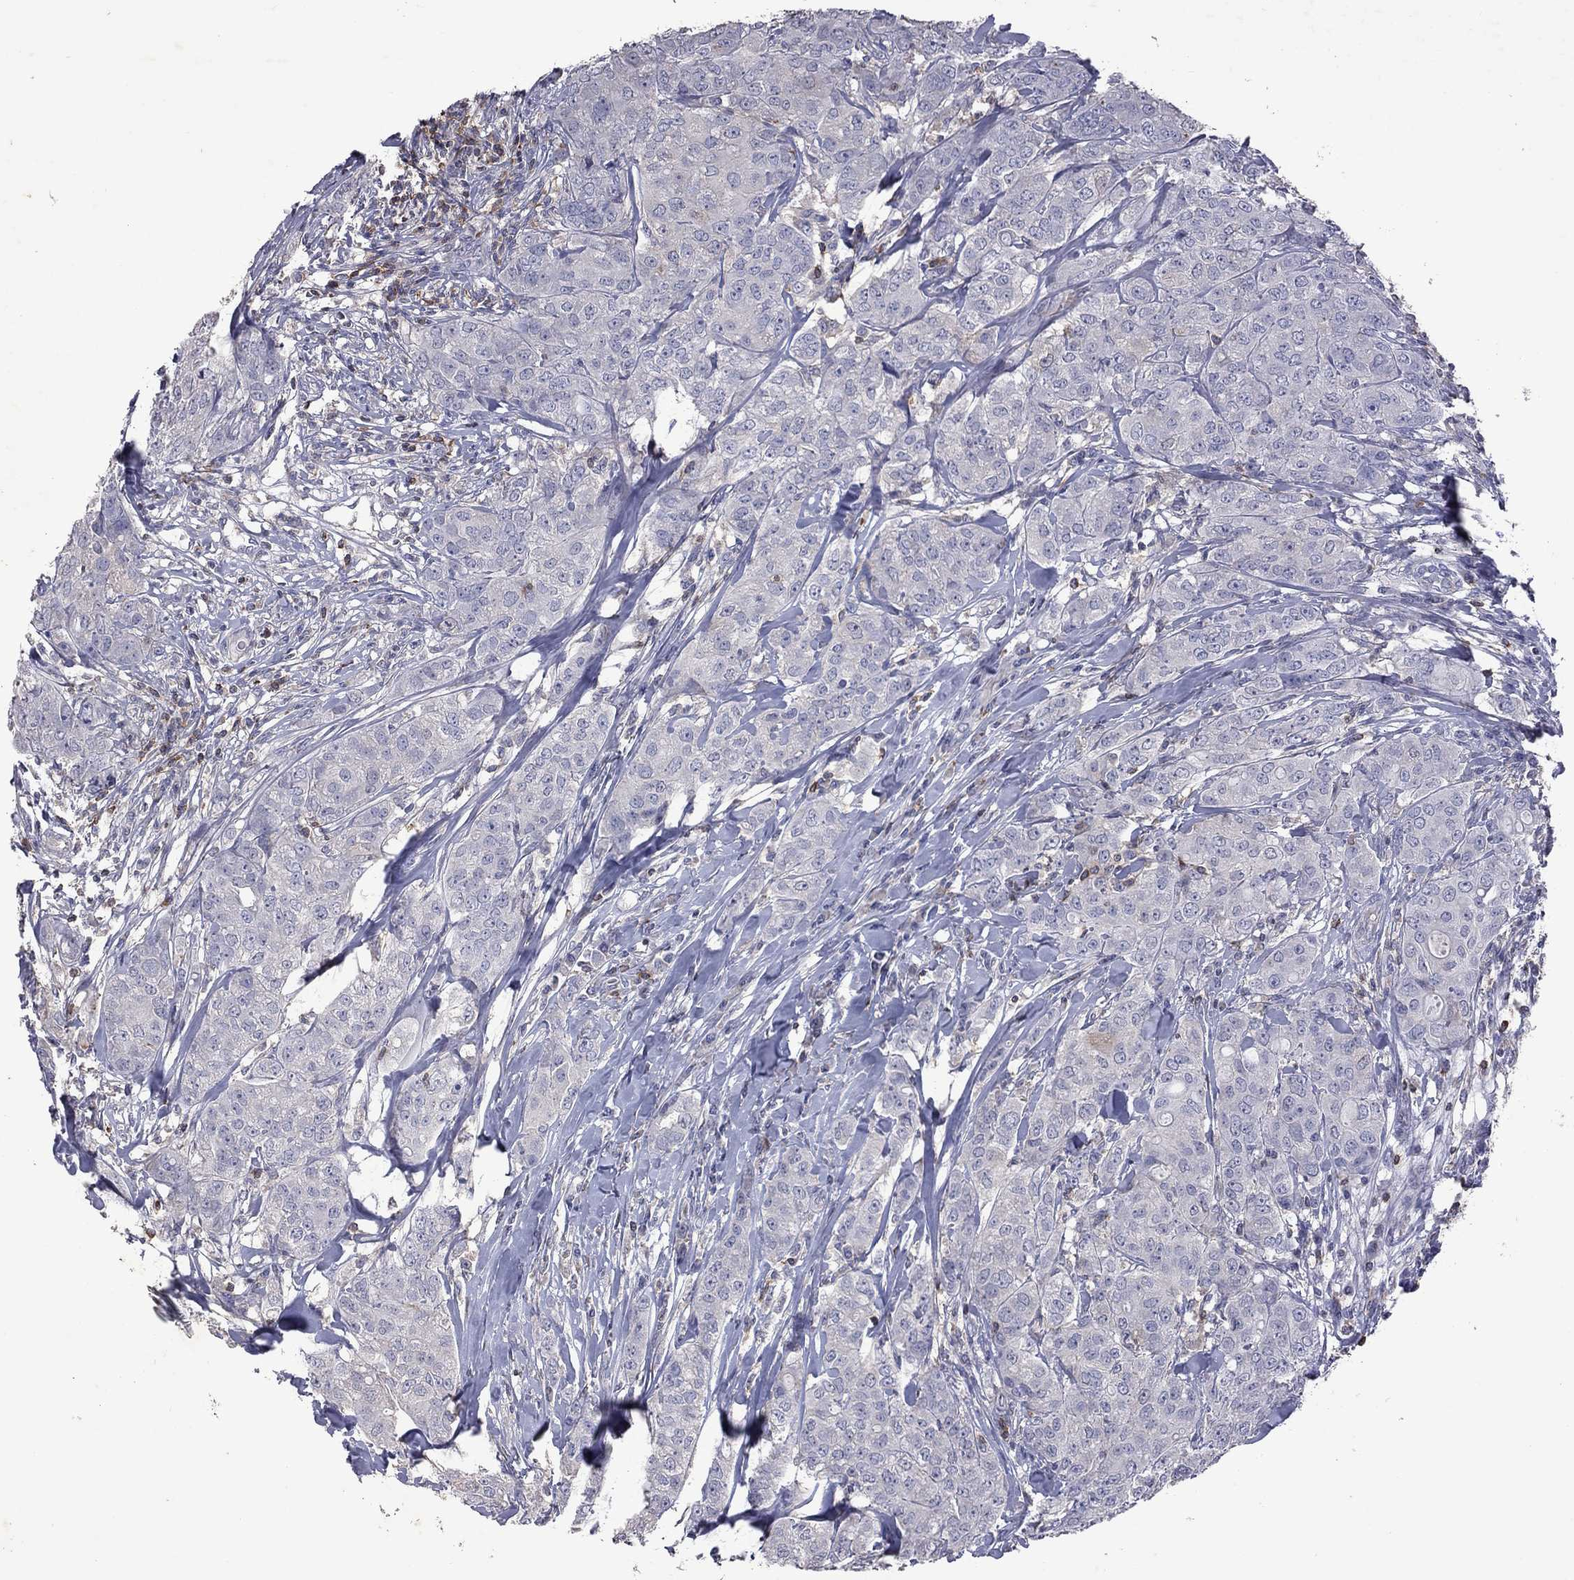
{"staining": {"intensity": "negative", "quantity": "none", "location": "none"}, "tissue": "breast cancer", "cell_type": "Tumor cells", "image_type": "cancer", "snomed": [{"axis": "morphology", "description": "Duct carcinoma"}, {"axis": "topography", "description": "Breast"}], "caption": "Tumor cells show no significant protein positivity in breast infiltrating ductal carcinoma.", "gene": "IPCEF1", "patient": {"sex": "female", "age": 43}}